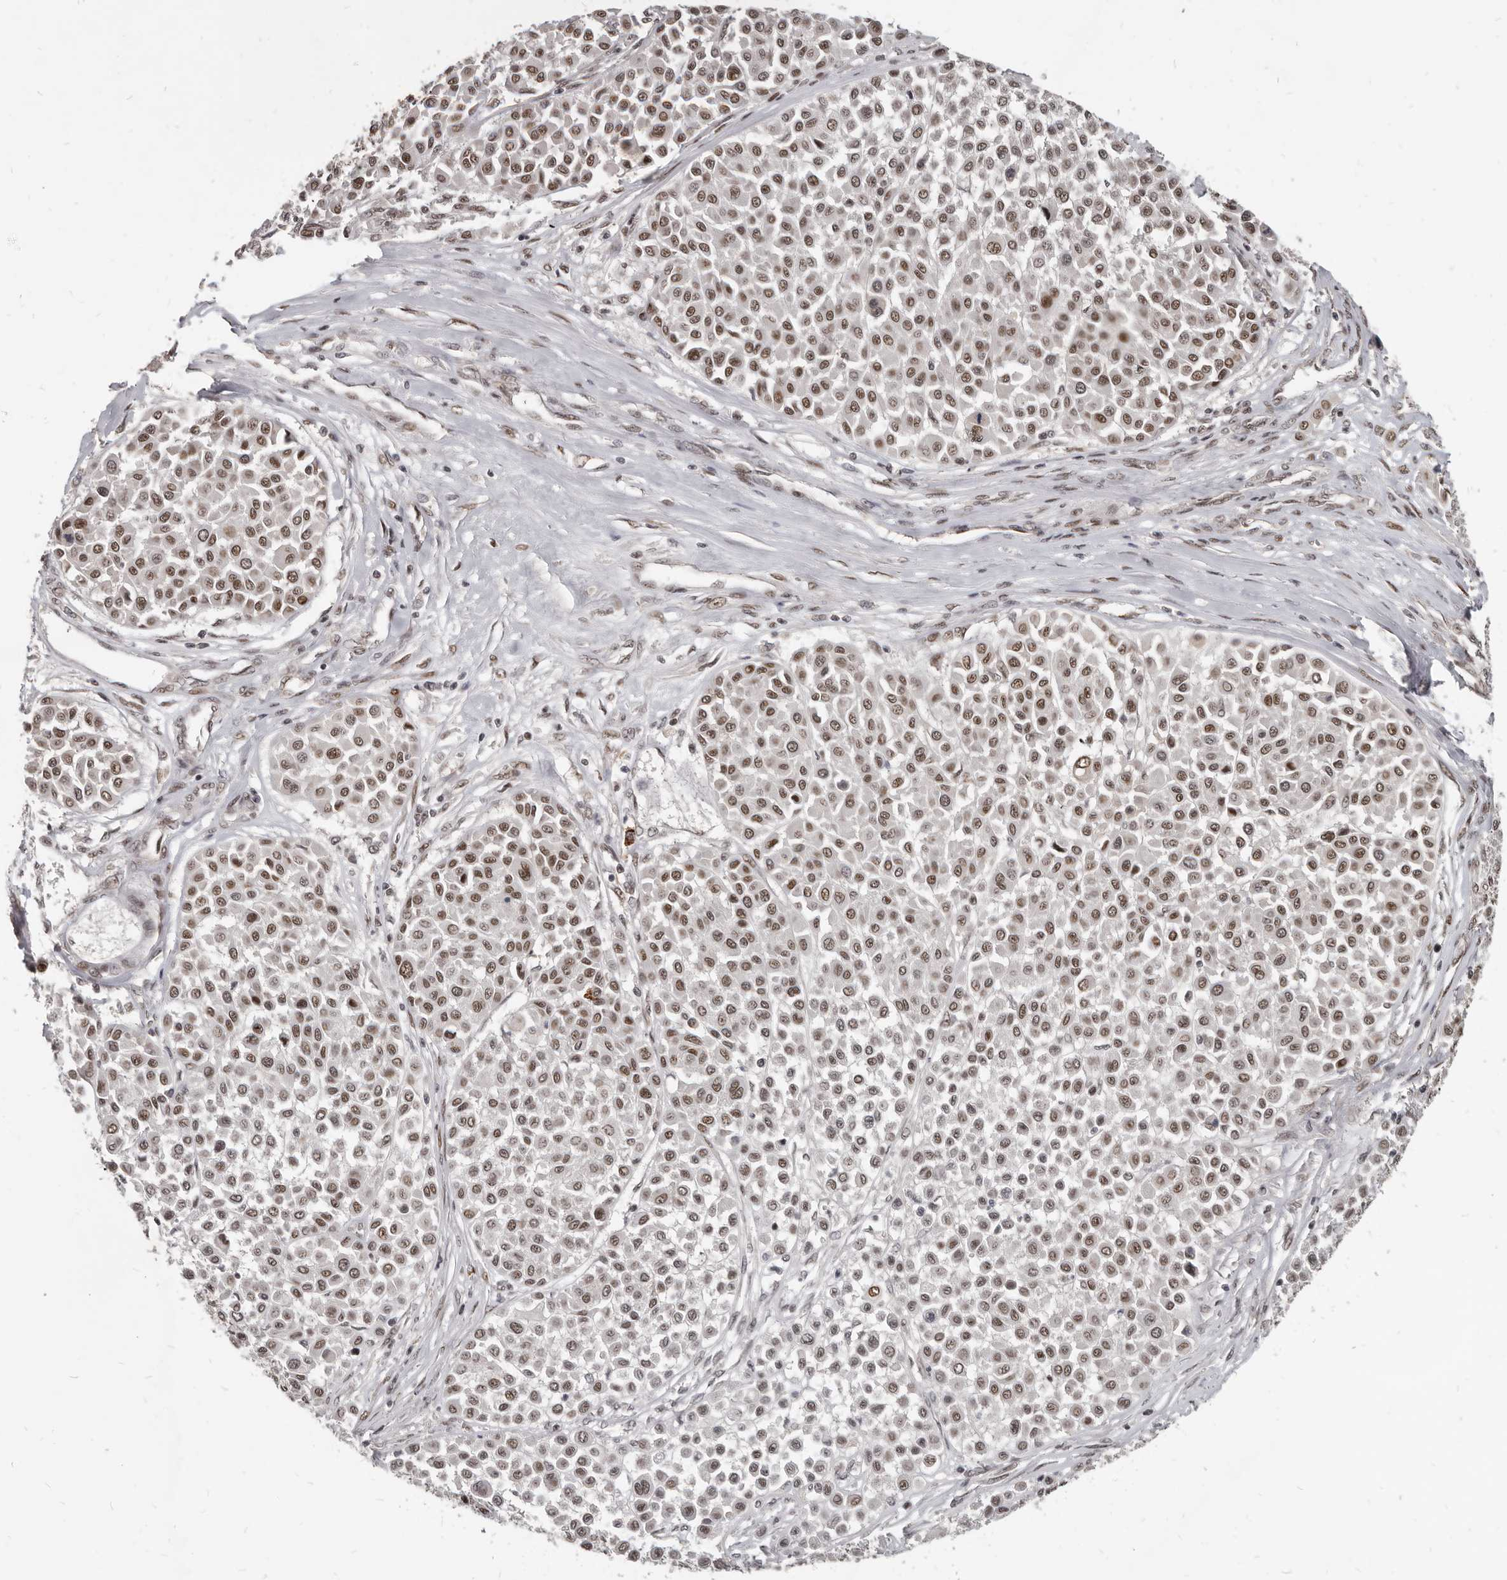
{"staining": {"intensity": "moderate", "quantity": ">75%", "location": "nuclear"}, "tissue": "melanoma", "cell_type": "Tumor cells", "image_type": "cancer", "snomed": [{"axis": "morphology", "description": "Malignant melanoma, Metastatic site"}, {"axis": "topography", "description": "Soft tissue"}], "caption": "Protein expression by IHC demonstrates moderate nuclear staining in approximately >75% of tumor cells in melanoma.", "gene": "ATF5", "patient": {"sex": "male", "age": 41}}